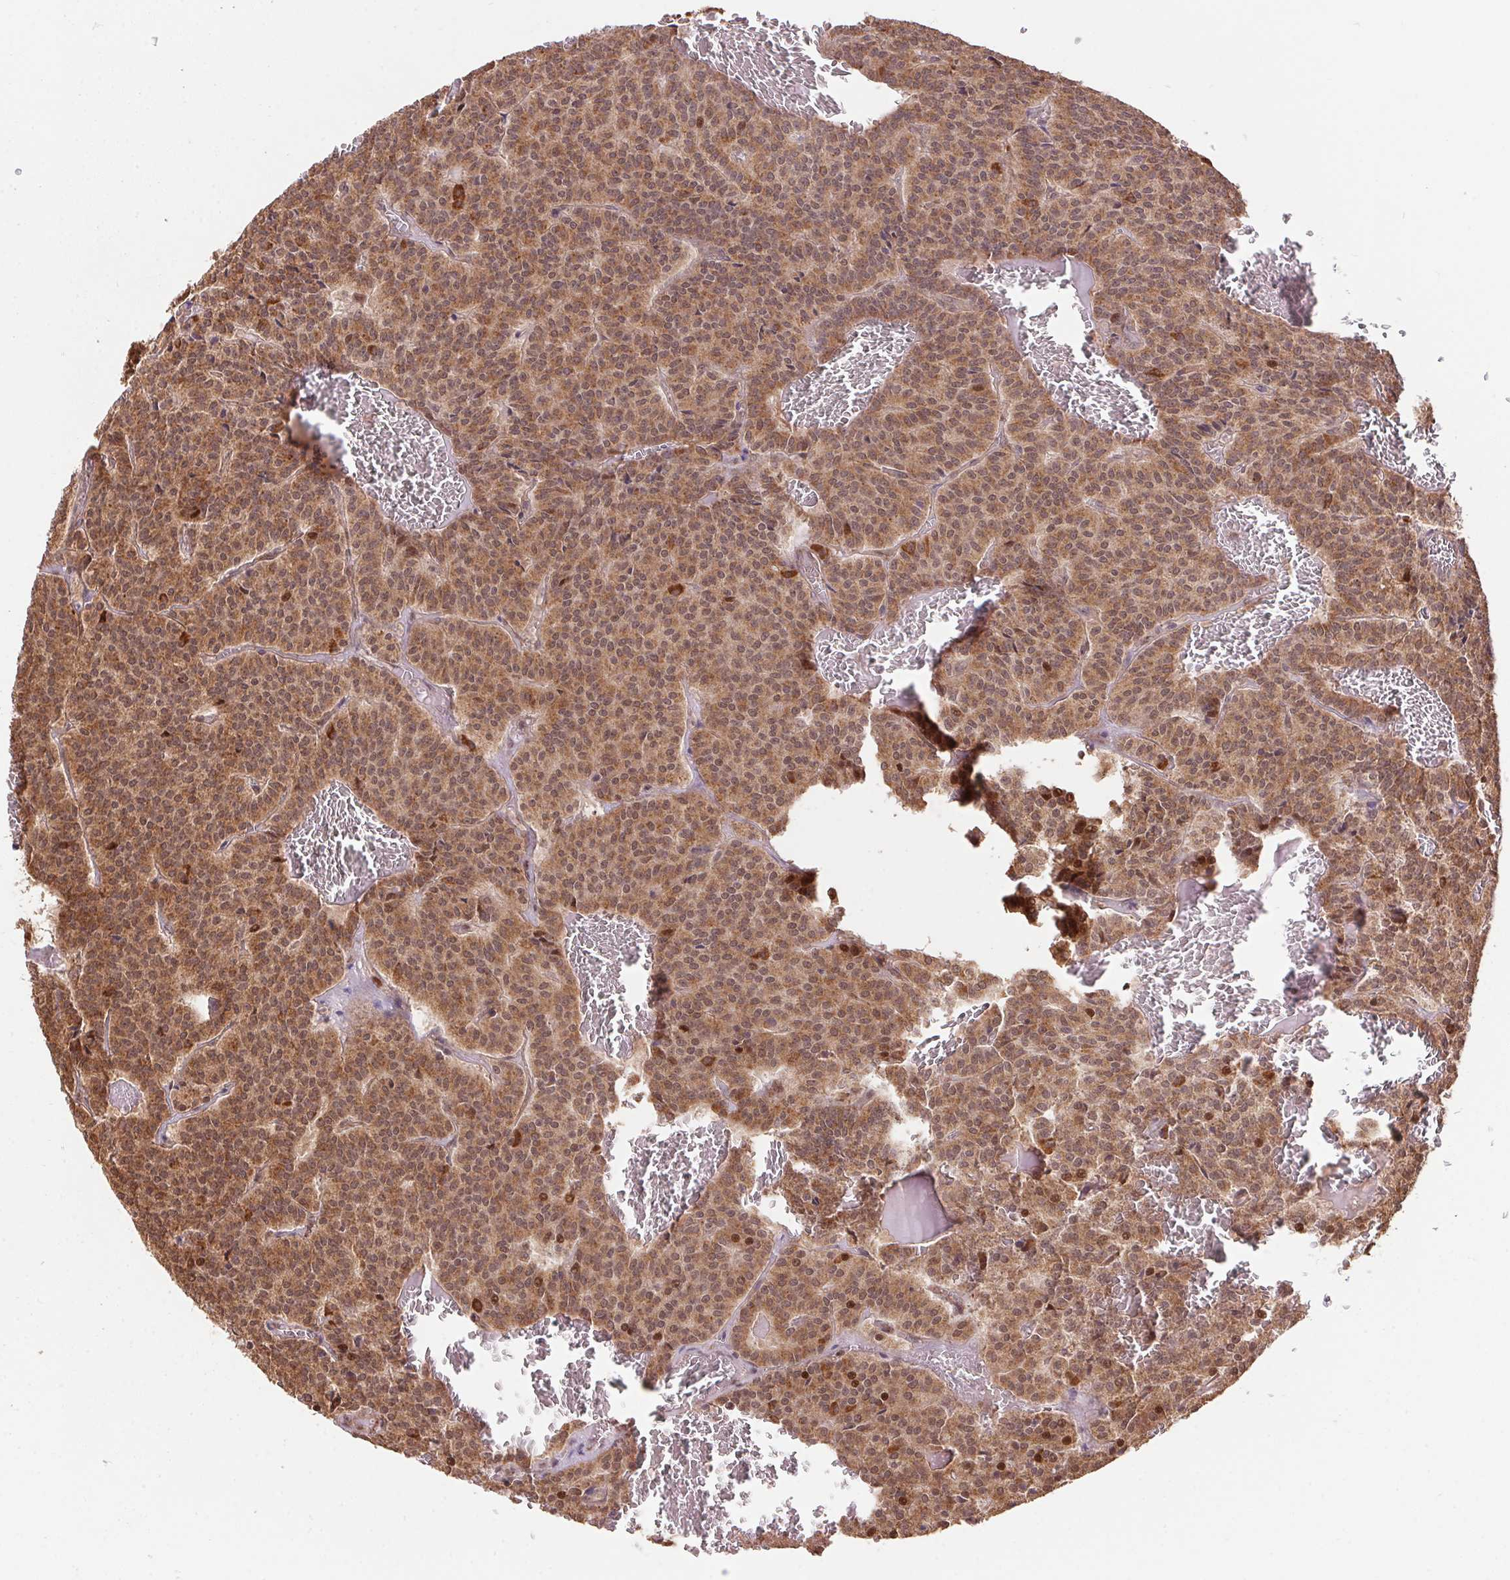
{"staining": {"intensity": "moderate", "quantity": ">75%", "location": "cytoplasmic/membranous,nuclear"}, "tissue": "carcinoid", "cell_type": "Tumor cells", "image_type": "cancer", "snomed": [{"axis": "morphology", "description": "Carcinoid, malignant, NOS"}, {"axis": "topography", "description": "Lung"}], "caption": "Immunohistochemistry (IHC) of human malignant carcinoid demonstrates medium levels of moderate cytoplasmic/membranous and nuclear positivity in approximately >75% of tumor cells.", "gene": "PDHA1", "patient": {"sex": "male", "age": 70}}